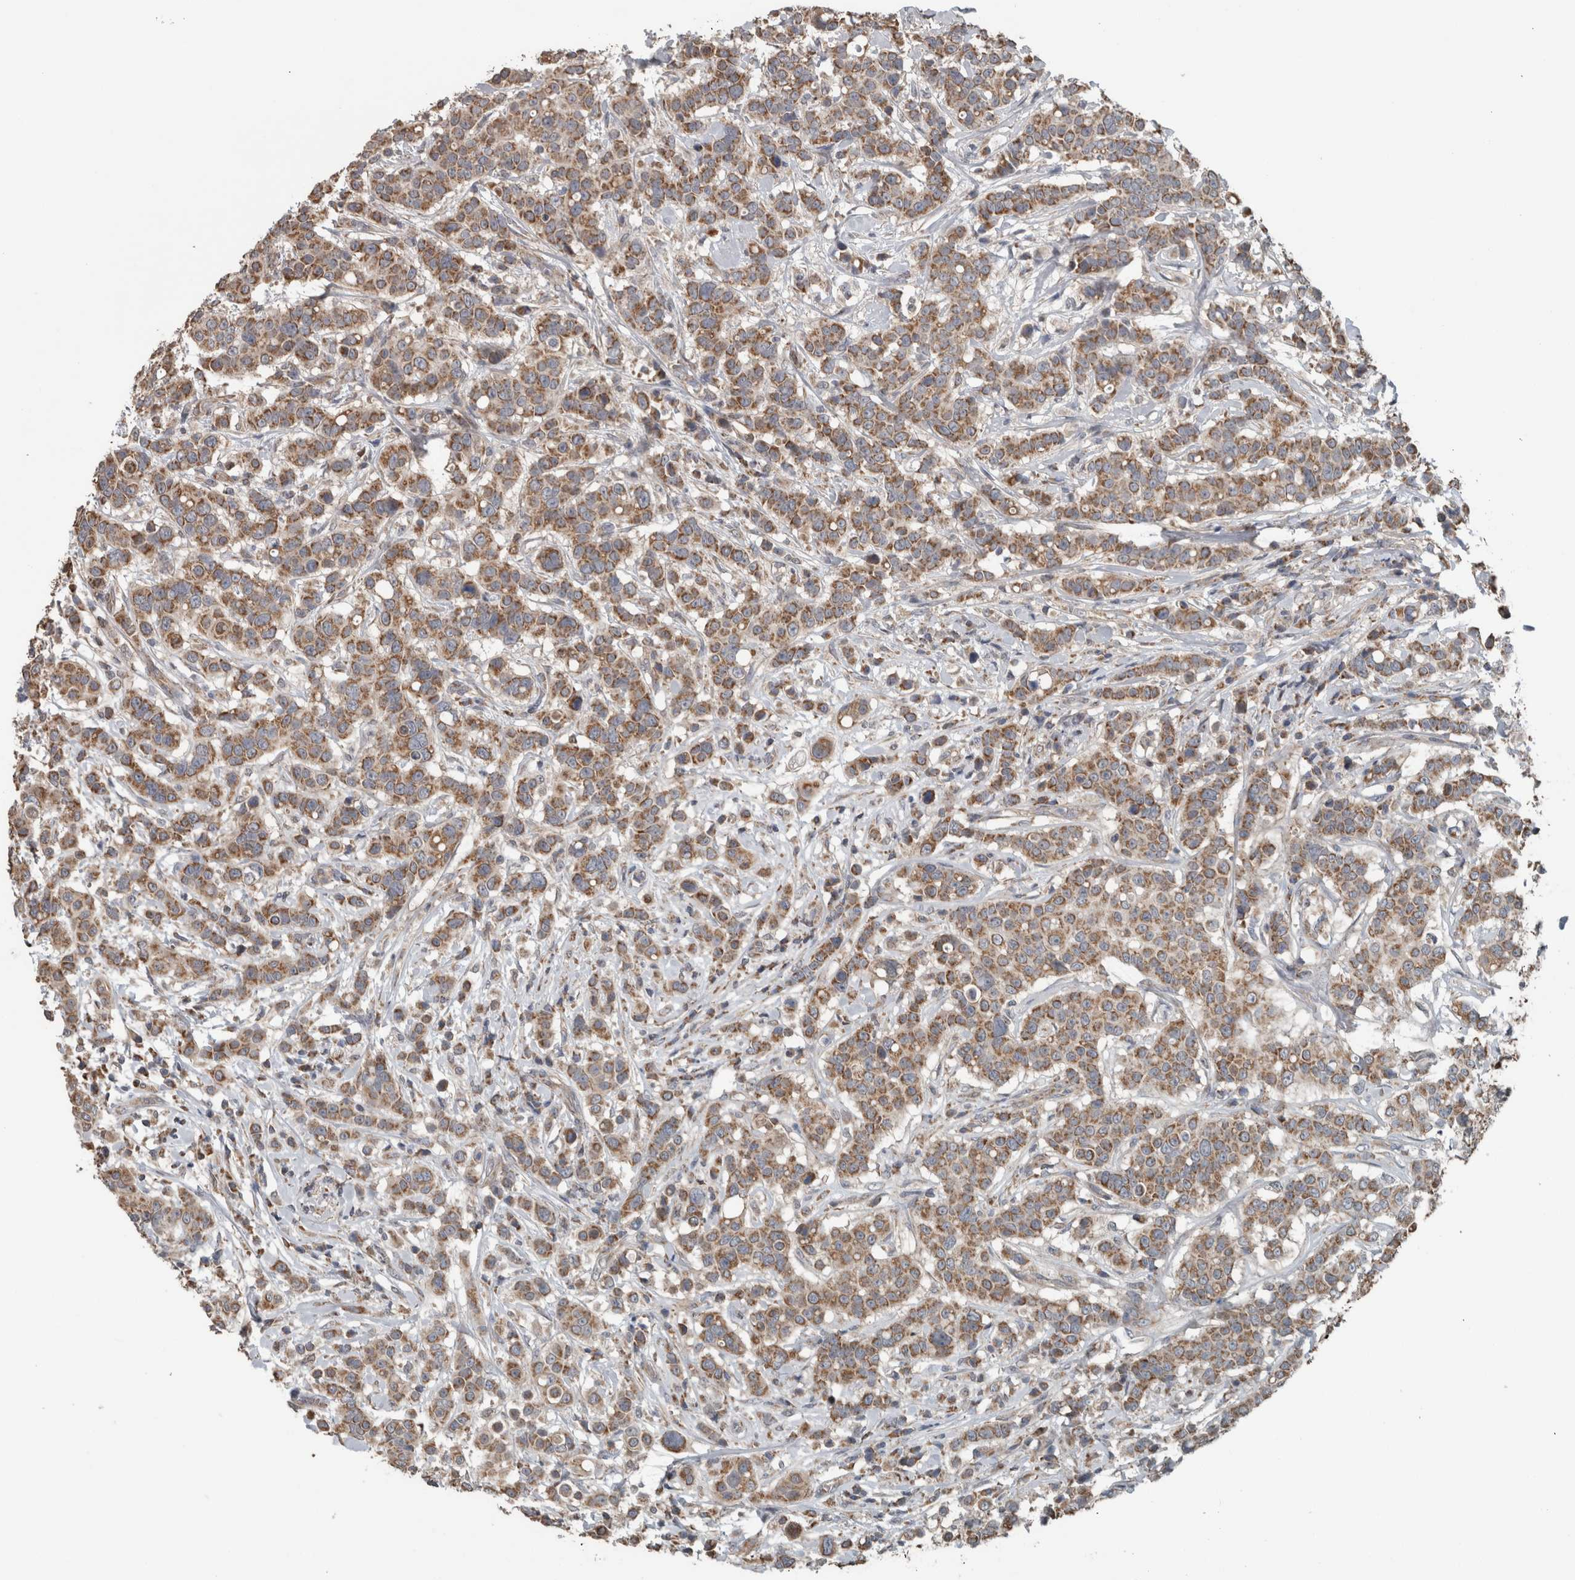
{"staining": {"intensity": "moderate", "quantity": ">75%", "location": "cytoplasmic/membranous"}, "tissue": "breast cancer", "cell_type": "Tumor cells", "image_type": "cancer", "snomed": [{"axis": "morphology", "description": "Duct carcinoma"}, {"axis": "topography", "description": "Breast"}], "caption": "Breast cancer was stained to show a protein in brown. There is medium levels of moderate cytoplasmic/membranous staining in approximately >75% of tumor cells.", "gene": "ARMC1", "patient": {"sex": "female", "age": 27}}